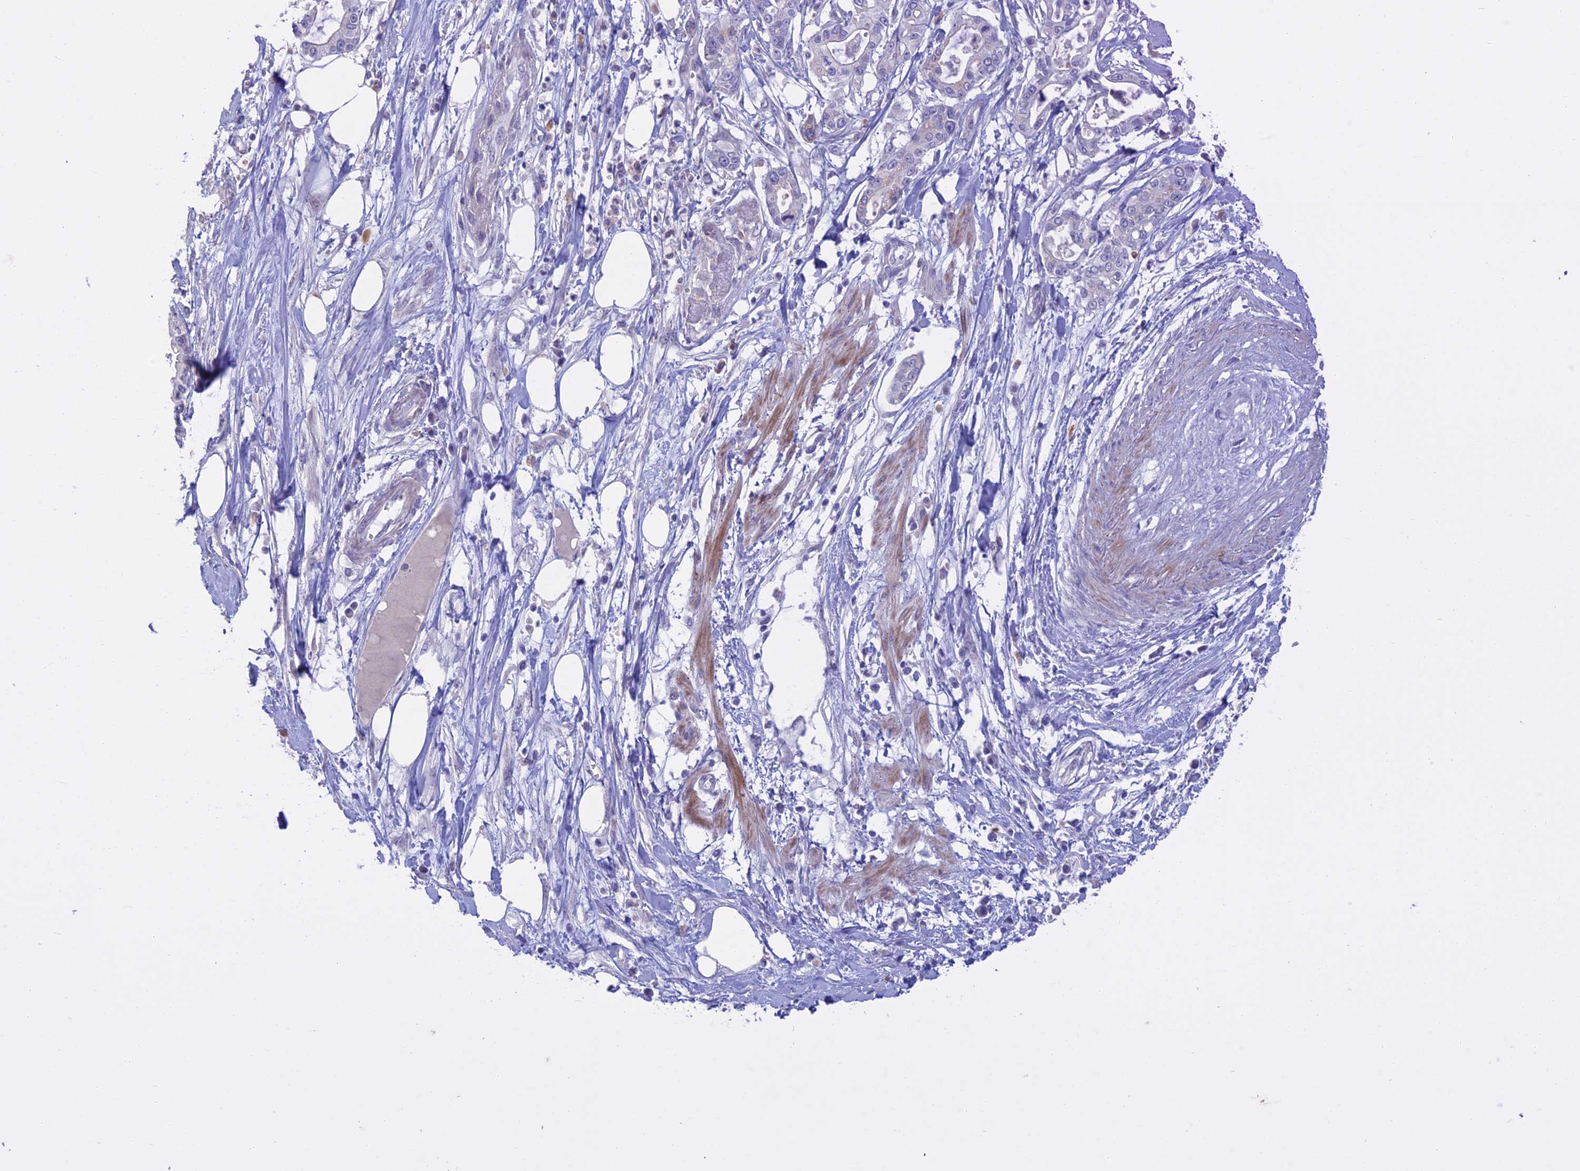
{"staining": {"intensity": "negative", "quantity": "none", "location": "none"}, "tissue": "pancreatic cancer", "cell_type": "Tumor cells", "image_type": "cancer", "snomed": [{"axis": "morphology", "description": "Adenocarcinoma, NOS"}, {"axis": "topography", "description": "Pancreas"}], "caption": "High power microscopy image of an IHC photomicrograph of pancreatic cancer (adenocarcinoma), revealing no significant positivity in tumor cells. (DAB immunohistochemistry (IHC), high magnification).", "gene": "SLC2A6", "patient": {"sex": "male", "age": 68}}